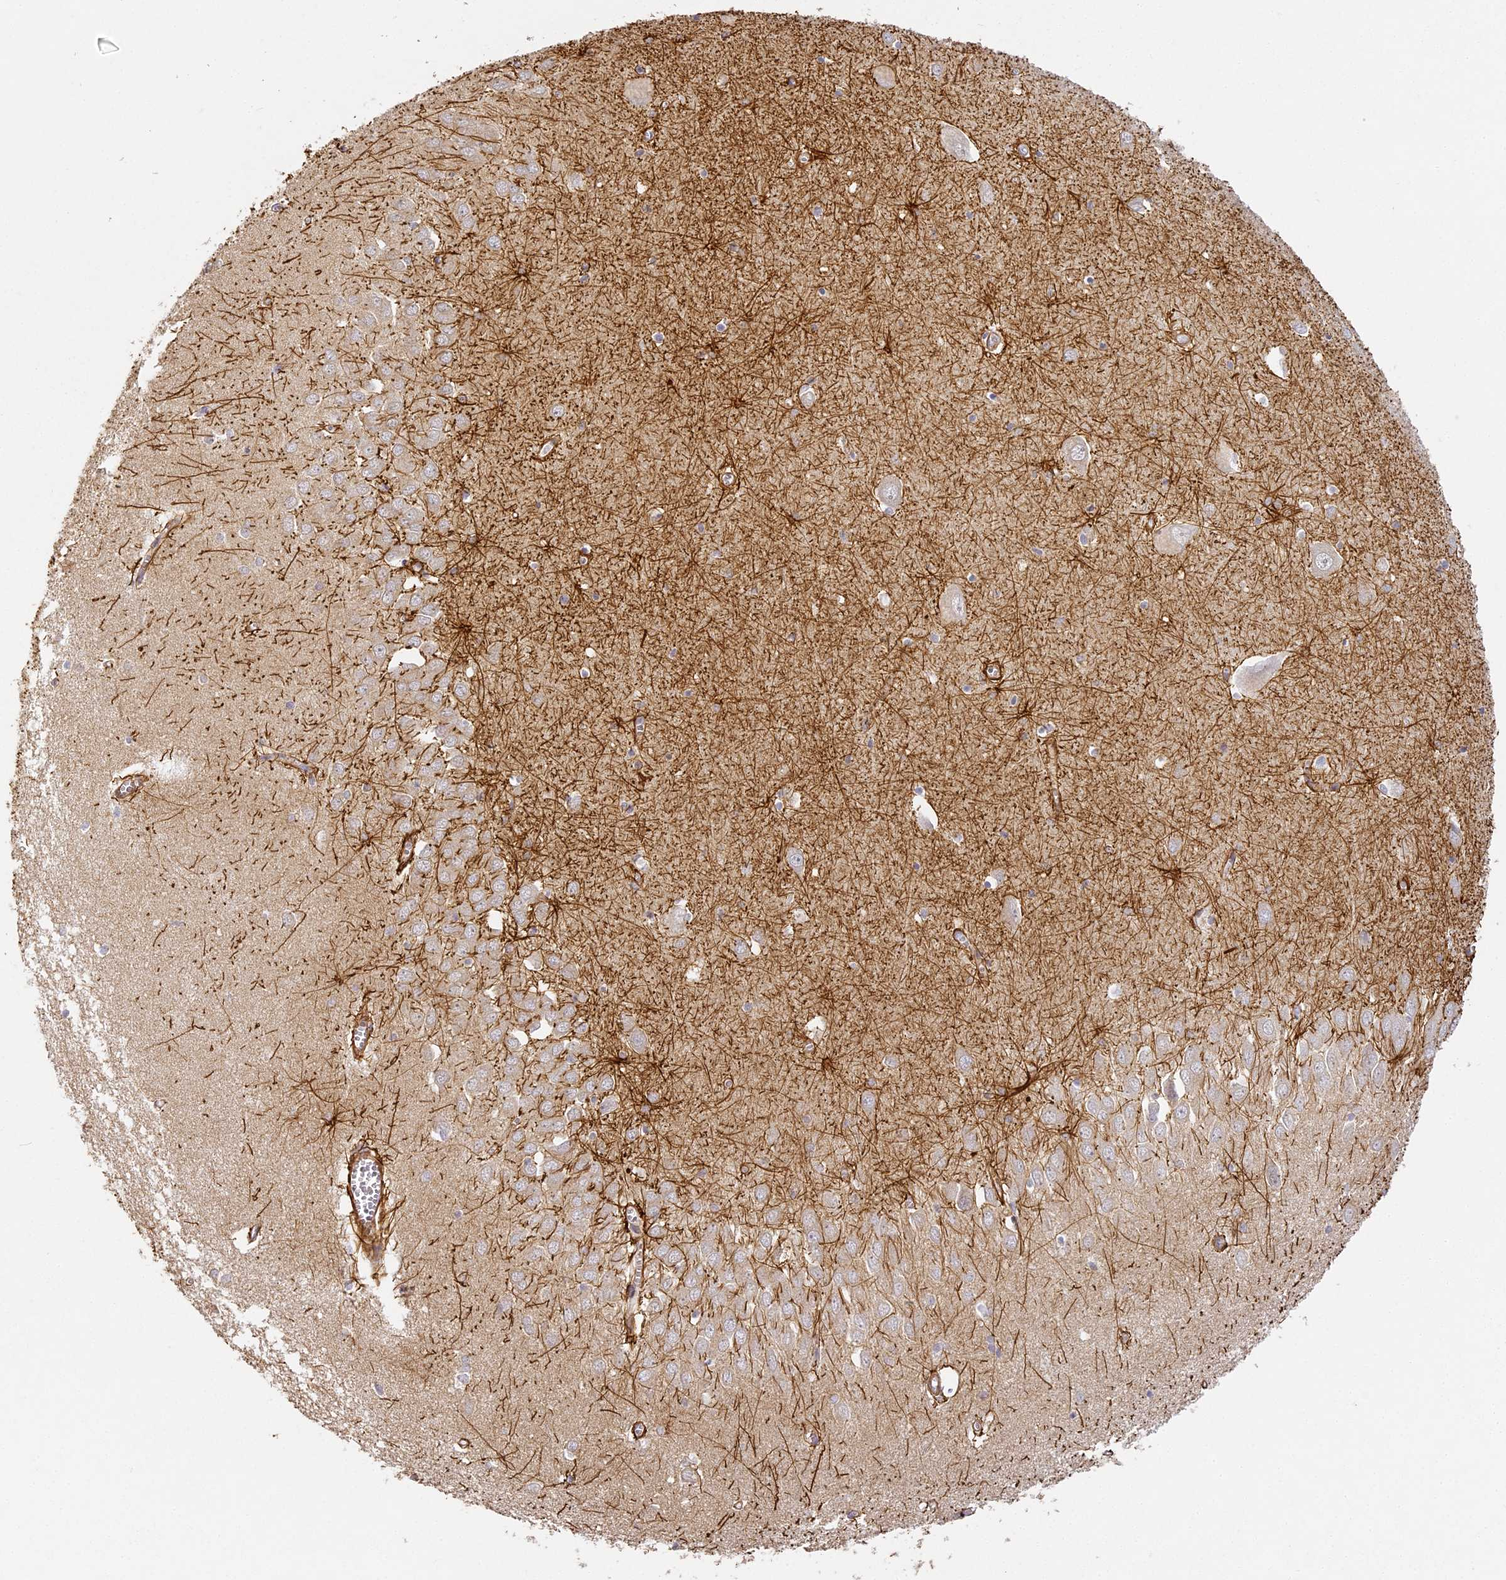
{"staining": {"intensity": "strong", "quantity": "<25%", "location": "cytoplasmic/membranous"}, "tissue": "hippocampus", "cell_type": "Glial cells", "image_type": "normal", "snomed": [{"axis": "morphology", "description": "Normal tissue, NOS"}, {"axis": "topography", "description": "Hippocampus"}], "caption": "Human hippocampus stained with a brown dye reveals strong cytoplasmic/membranous positive staining in approximately <25% of glial cells.", "gene": "MED28", "patient": {"sex": "male", "age": 70}}